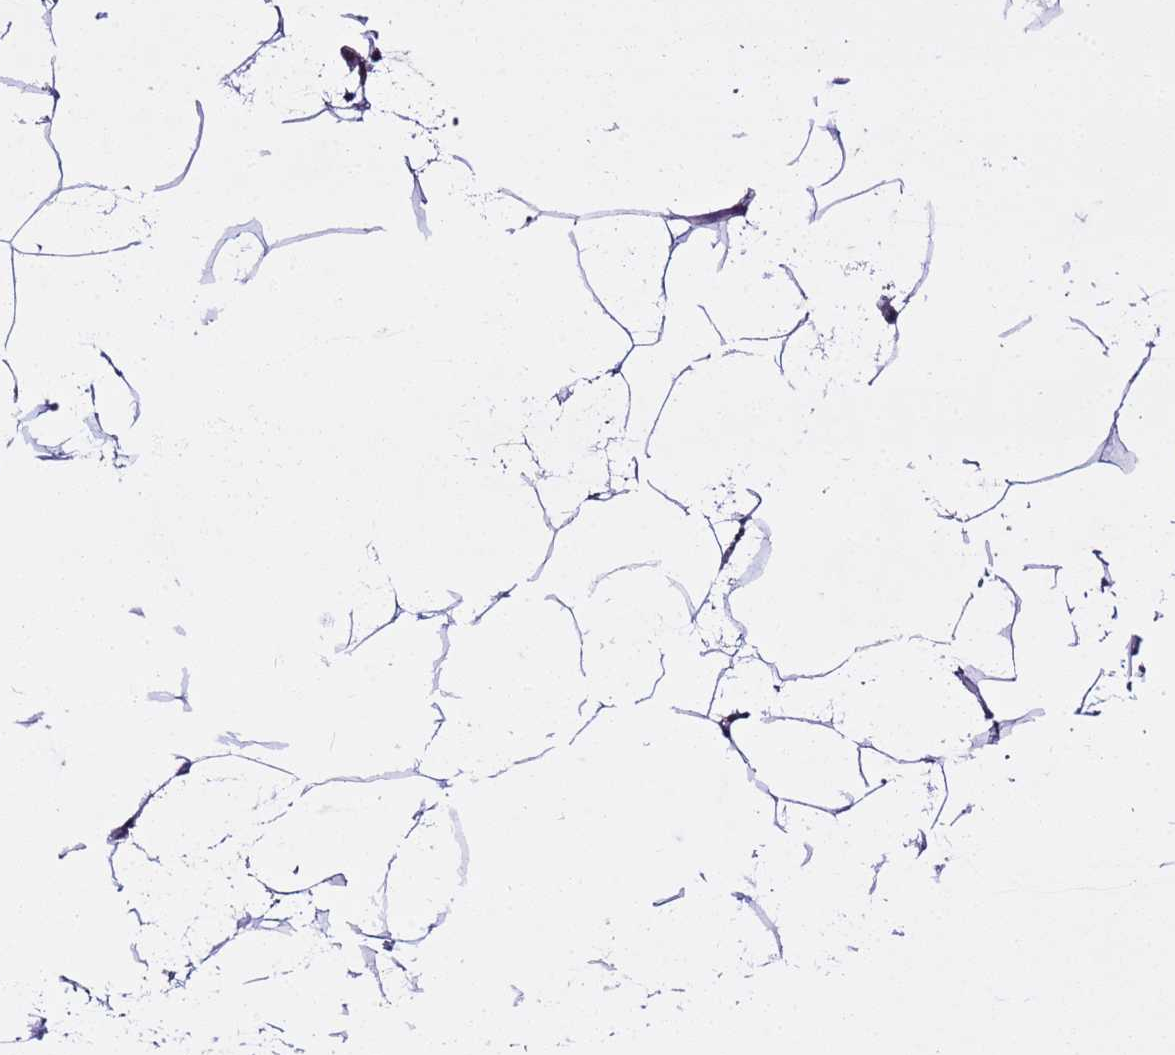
{"staining": {"intensity": "negative", "quantity": "none", "location": "none"}, "tissue": "adipose tissue", "cell_type": "Adipocytes", "image_type": "normal", "snomed": [{"axis": "morphology", "description": "Normal tissue, NOS"}, {"axis": "topography", "description": "Adipose tissue"}], "caption": "This is a photomicrograph of immunohistochemistry (IHC) staining of unremarkable adipose tissue, which shows no expression in adipocytes.", "gene": "GEN1", "patient": {"sex": "female", "age": 37}}